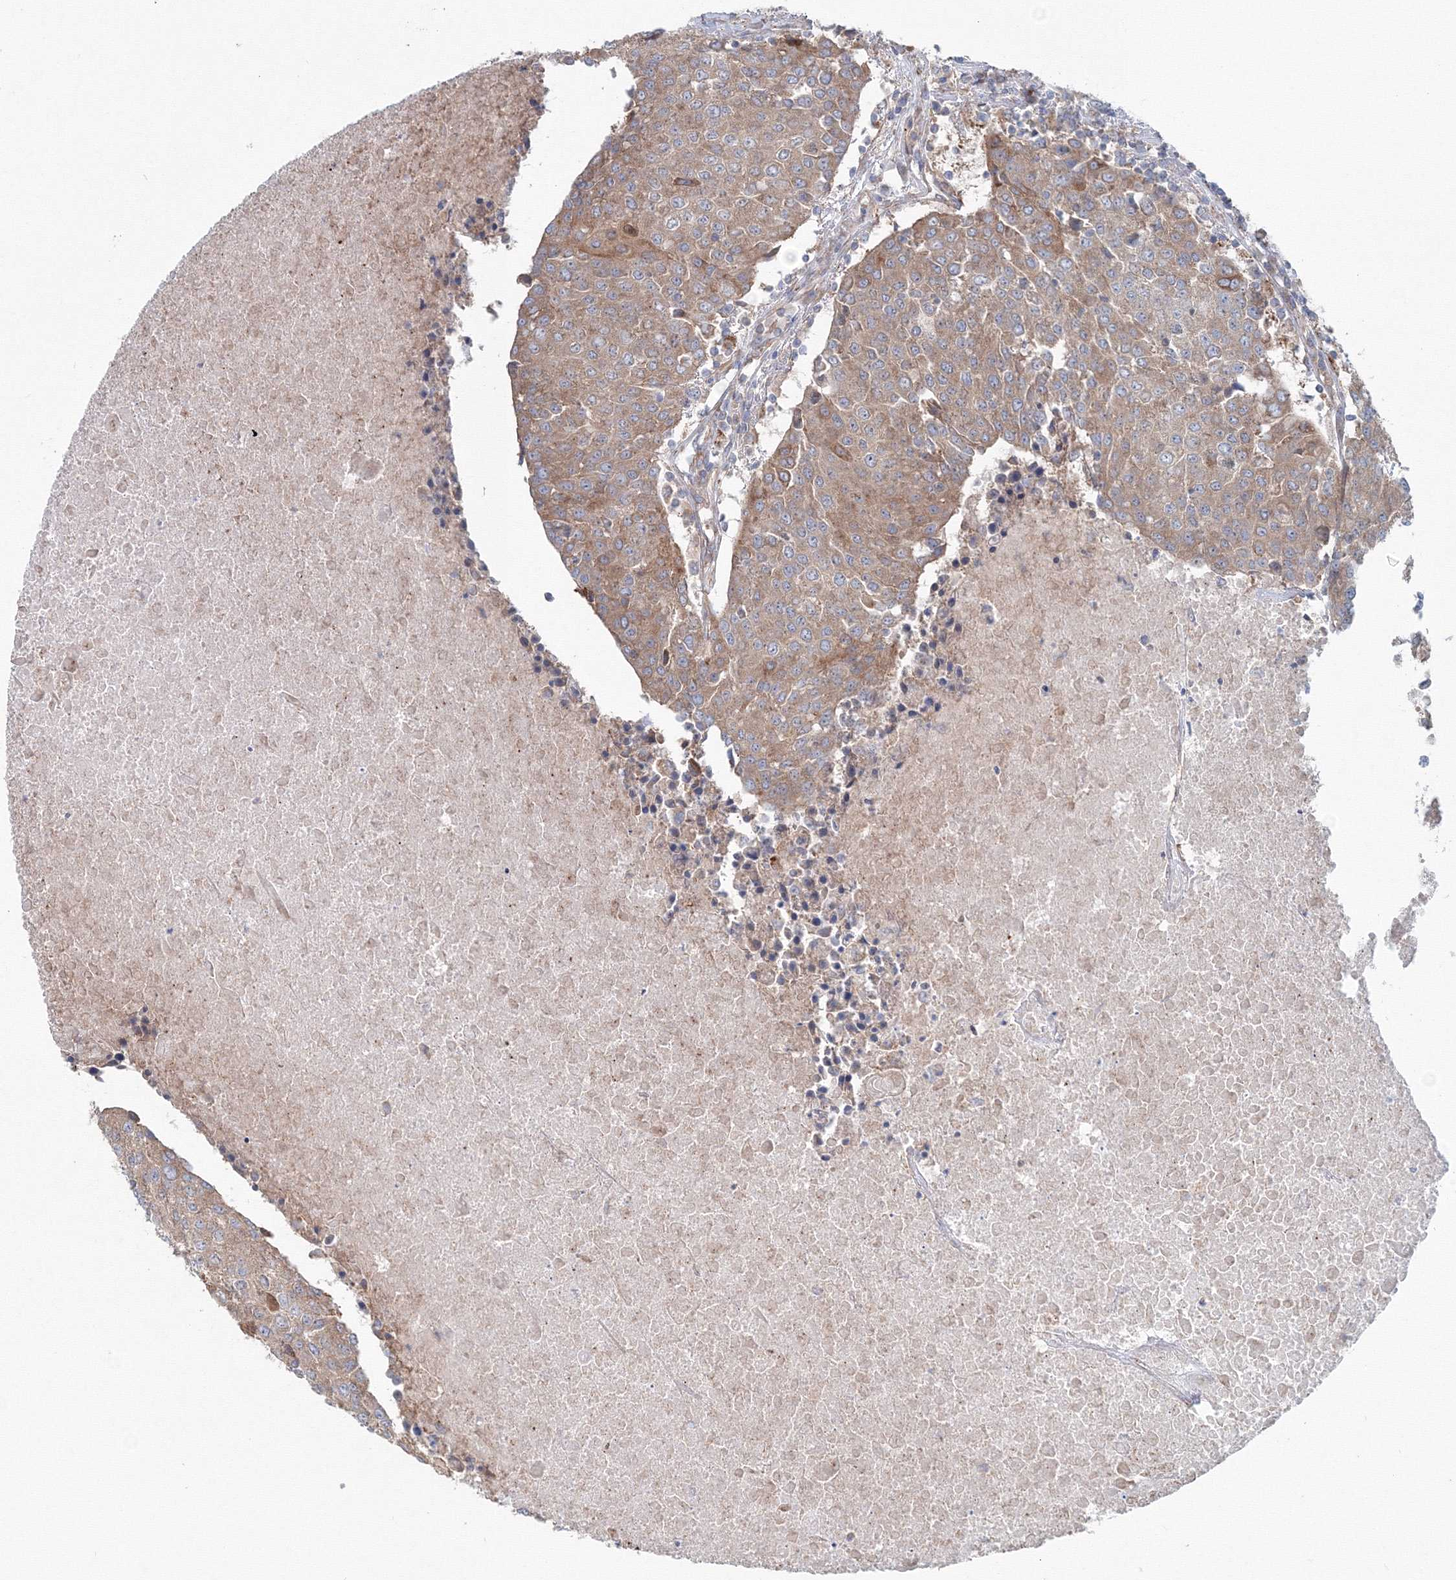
{"staining": {"intensity": "moderate", "quantity": "<25%", "location": "cytoplasmic/membranous"}, "tissue": "urothelial cancer", "cell_type": "Tumor cells", "image_type": "cancer", "snomed": [{"axis": "morphology", "description": "Urothelial carcinoma, High grade"}, {"axis": "topography", "description": "Urinary bladder"}], "caption": "An immunohistochemistry (IHC) image of neoplastic tissue is shown. Protein staining in brown labels moderate cytoplasmic/membranous positivity in urothelial carcinoma (high-grade) within tumor cells.", "gene": "EXOC1", "patient": {"sex": "female", "age": 85}}